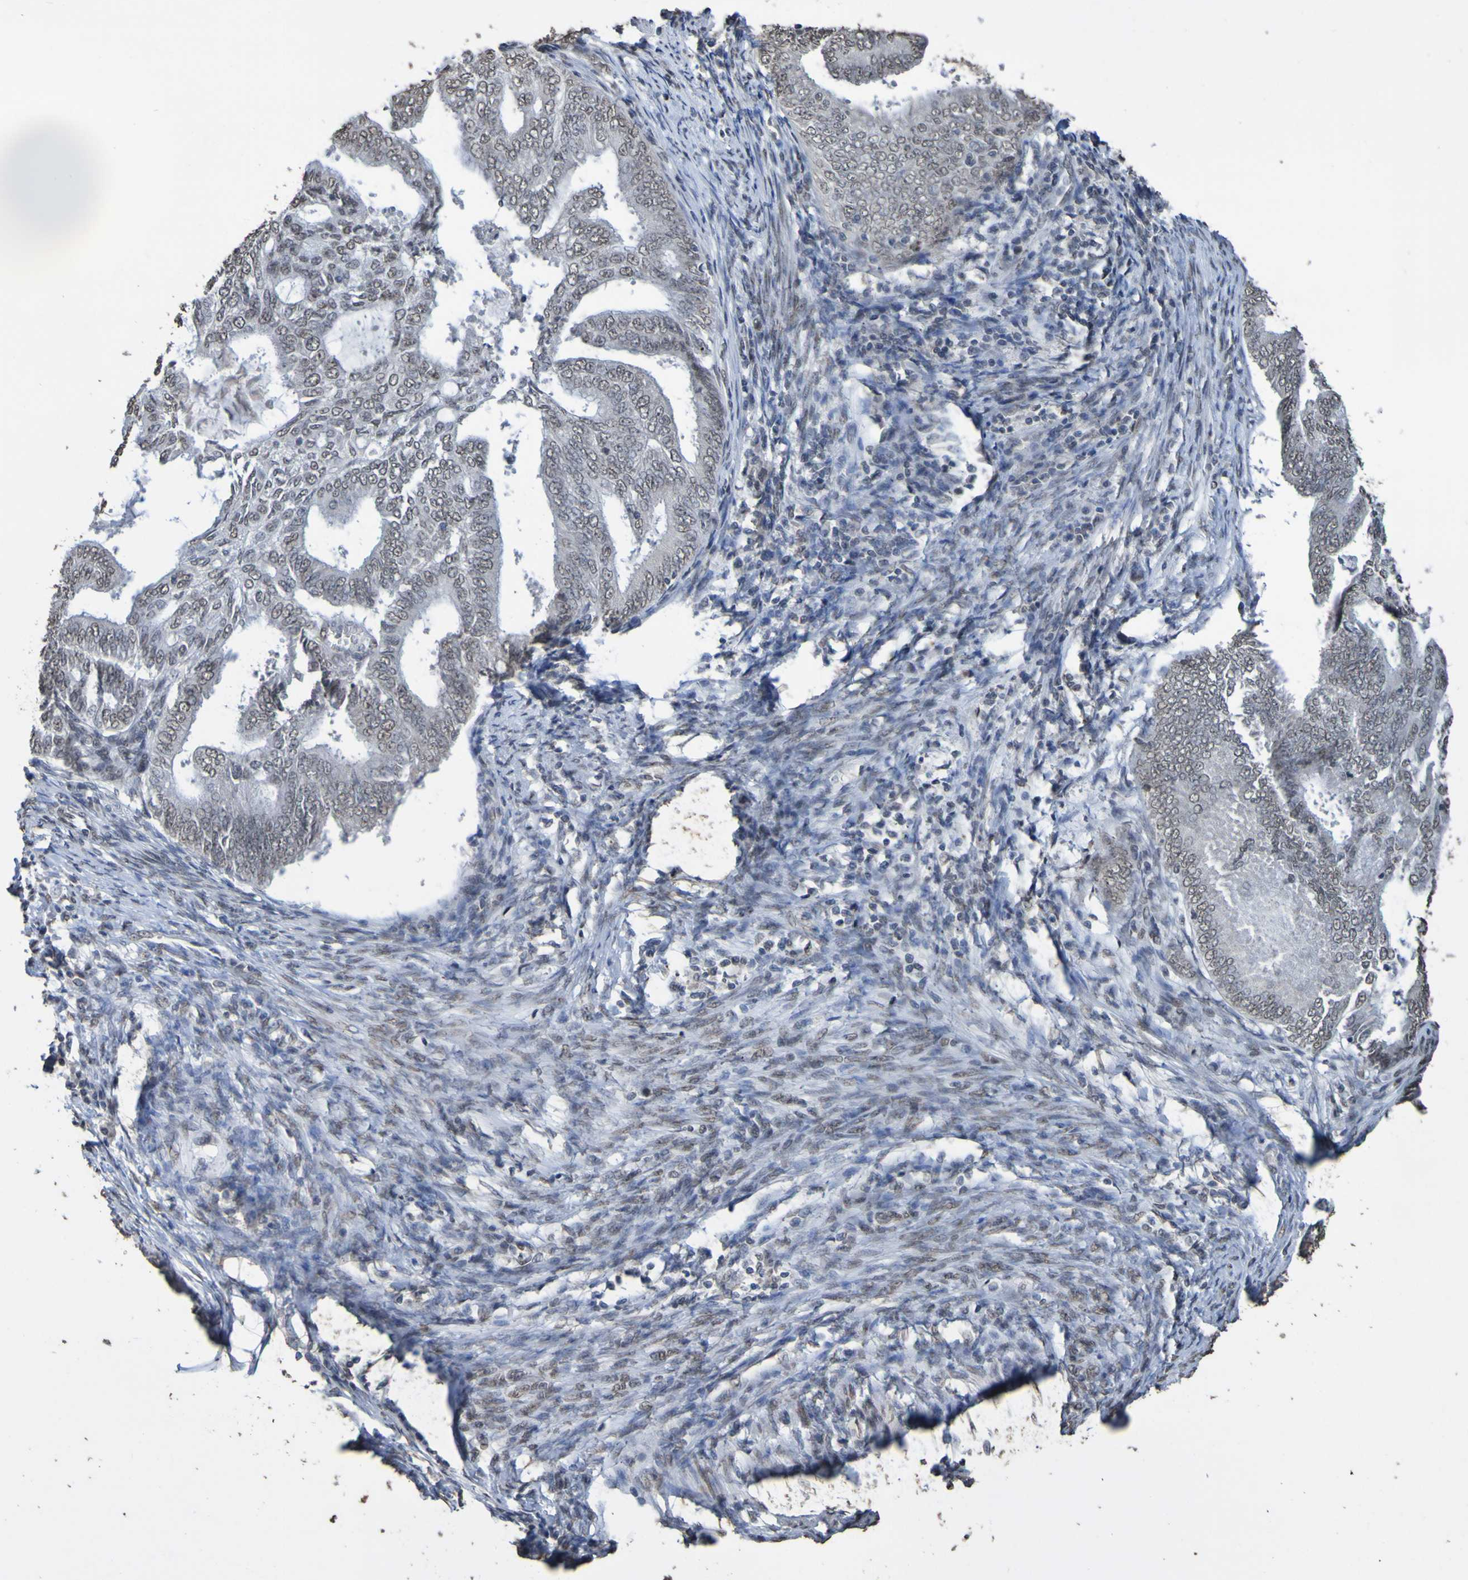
{"staining": {"intensity": "weak", "quantity": ">75%", "location": "nuclear"}, "tissue": "endometrial cancer", "cell_type": "Tumor cells", "image_type": "cancer", "snomed": [{"axis": "morphology", "description": "Adenocarcinoma, NOS"}, {"axis": "topography", "description": "Endometrium"}], "caption": "Immunohistochemical staining of endometrial adenocarcinoma shows weak nuclear protein positivity in approximately >75% of tumor cells. Nuclei are stained in blue.", "gene": "ALKBH2", "patient": {"sex": "female", "age": 58}}